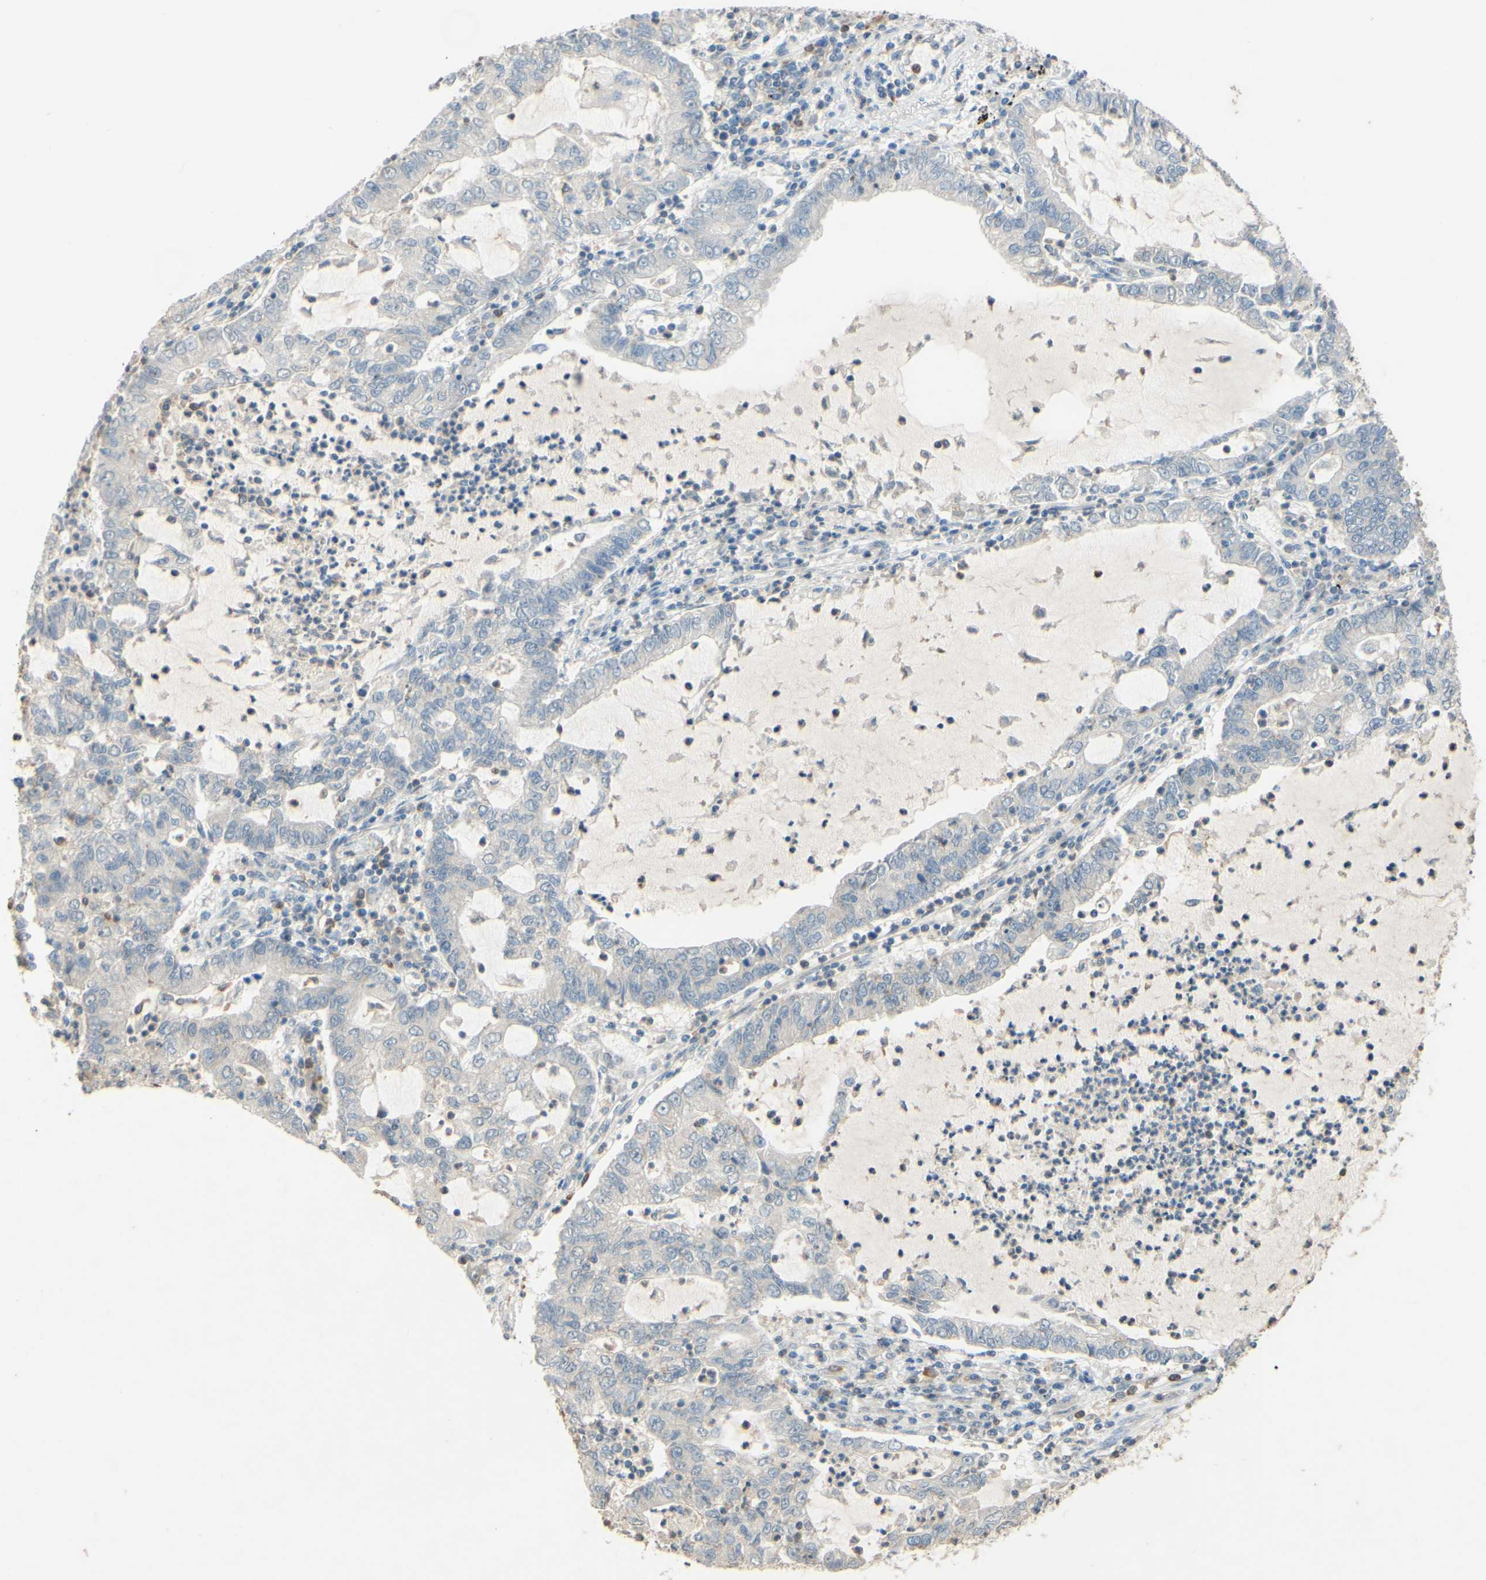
{"staining": {"intensity": "weak", "quantity": "25%-75%", "location": "cytoplasmic/membranous"}, "tissue": "lung cancer", "cell_type": "Tumor cells", "image_type": "cancer", "snomed": [{"axis": "morphology", "description": "Adenocarcinoma, NOS"}, {"axis": "topography", "description": "Lung"}], "caption": "Lung adenocarcinoma tissue demonstrates weak cytoplasmic/membranous expression in approximately 25%-75% of tumor cells", "gene": "GATA1", "patient": {"sex": "female", "age": 51}}